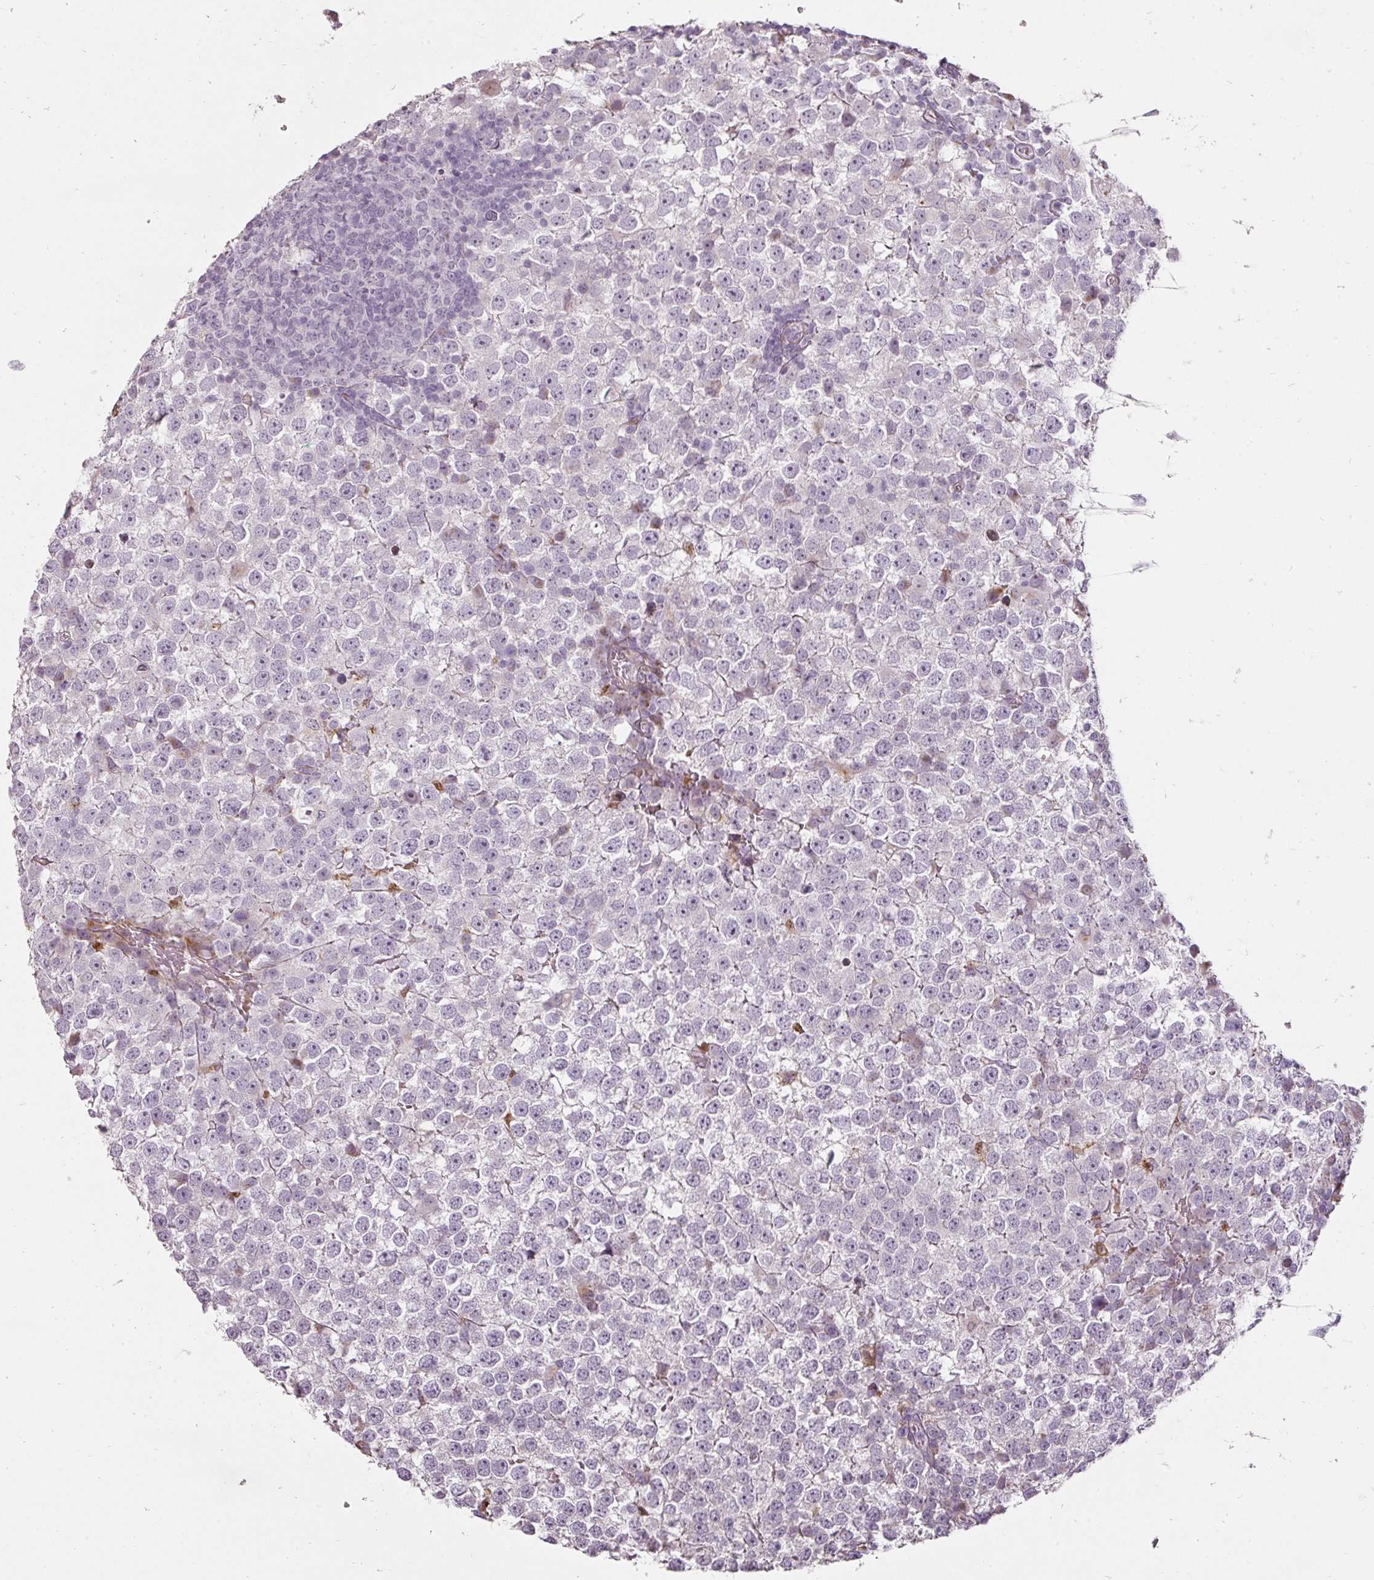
{"staining": {"intensity": "negative", "quantity": "none", "location": "none"}, "tissue": "testis cancer", "cell_type": "Tumor cells", "image_type": "cancer", "snomed": [{"axis": "morphology", "description": "Seminoma, NOS"}, {"axis": "topography", "description": "Testis"}], "caption": "Immunohistochemical staining of human testis seminoma reveals no significant staining in tumor cells. The staining is performed using DAB (3,3'-diaminobenzidine) brown chromogen with nuclei counter-stained in using hematoxylin.", "gene": "BIK", "patient": {"sex": "male", "age": 65}}